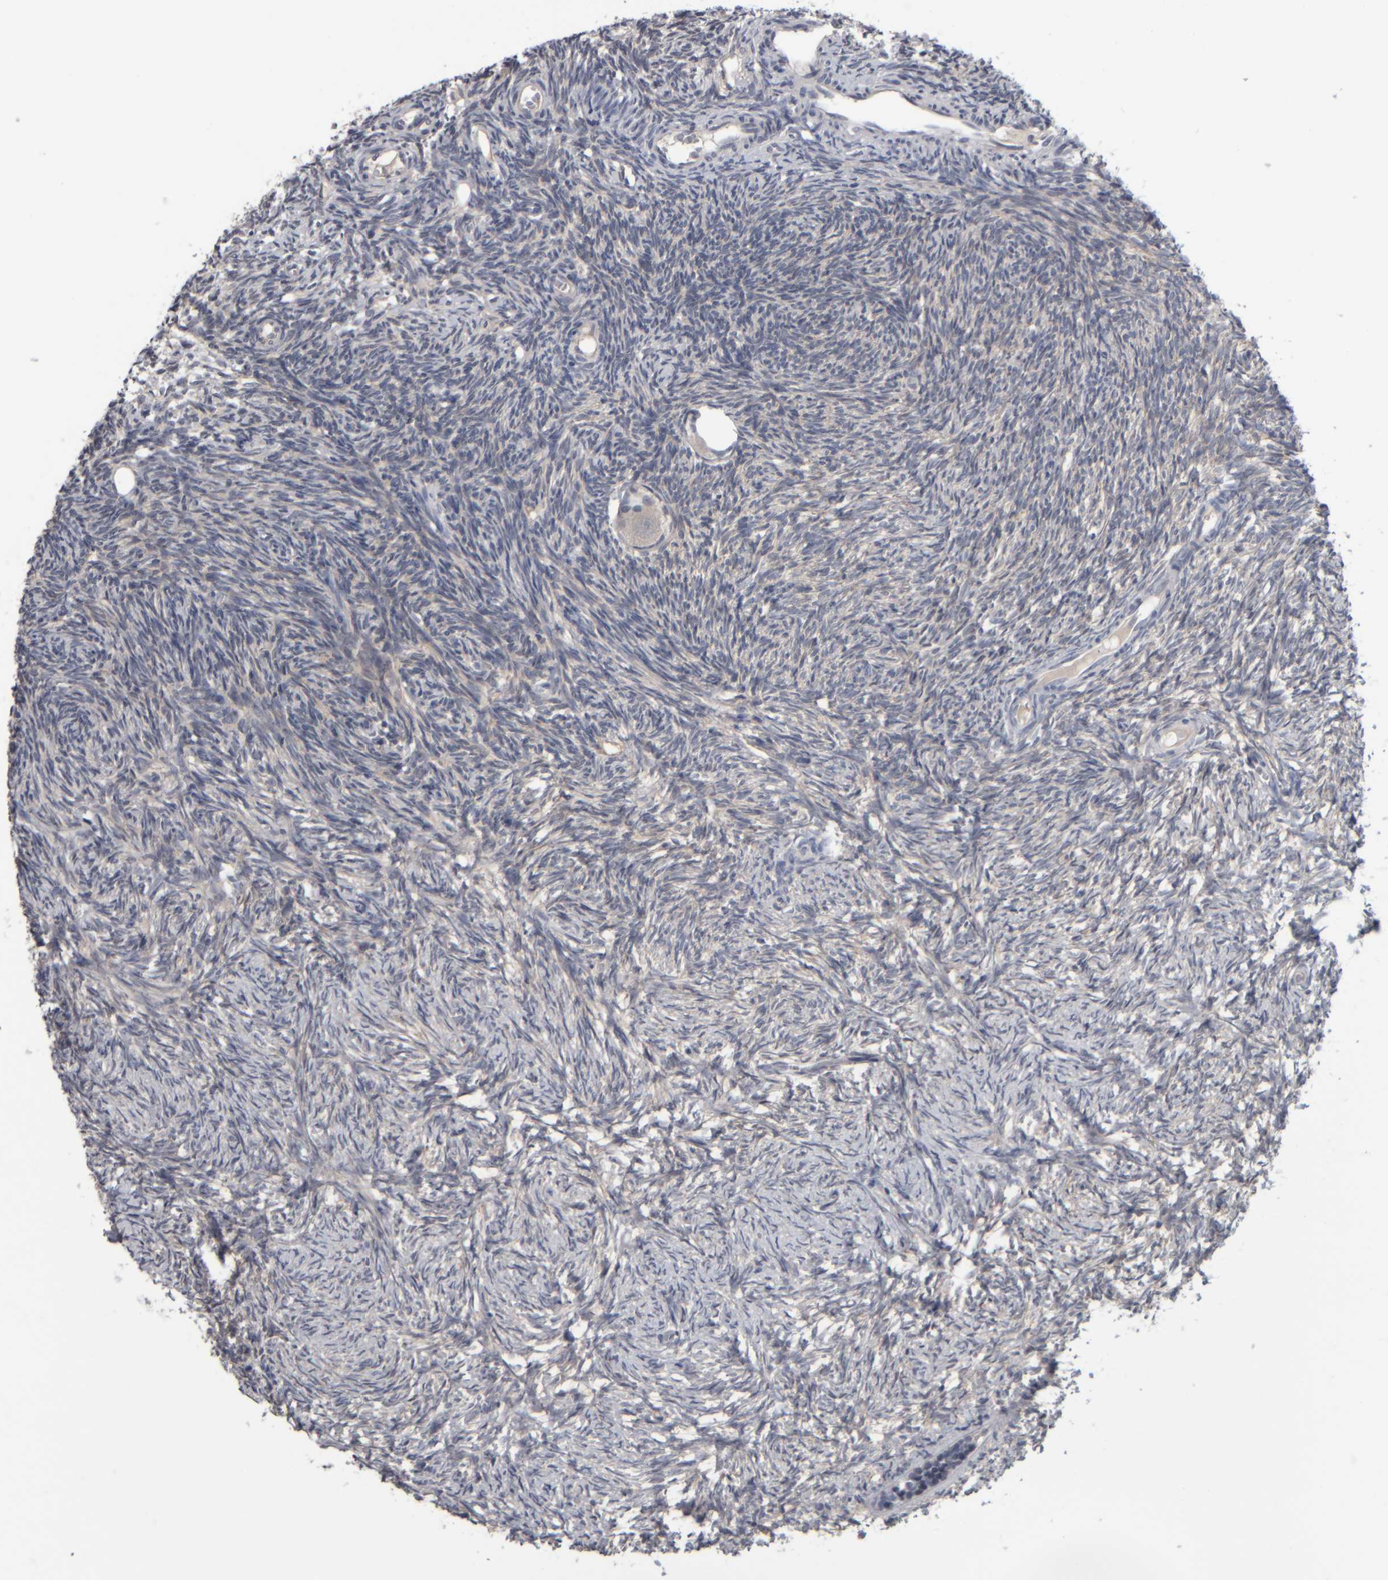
{"staining": {"intensity": "negative", "quantity": "none", "location": "none"}, "tissue": "ovary", "cell_type": "Follicle cells", "image_type": "normal", "snomed": [{"axis": "morphology", "description": "Normal tissue, NOS"}, {"axis": "topography", "description": "Ovary"}], "caption": "This is an IHC photomicrograph of benign ovary. There is no positivity in follicle cells.", "gene": "COL14A1", "patient": {"sex": "female", "age": 34}}